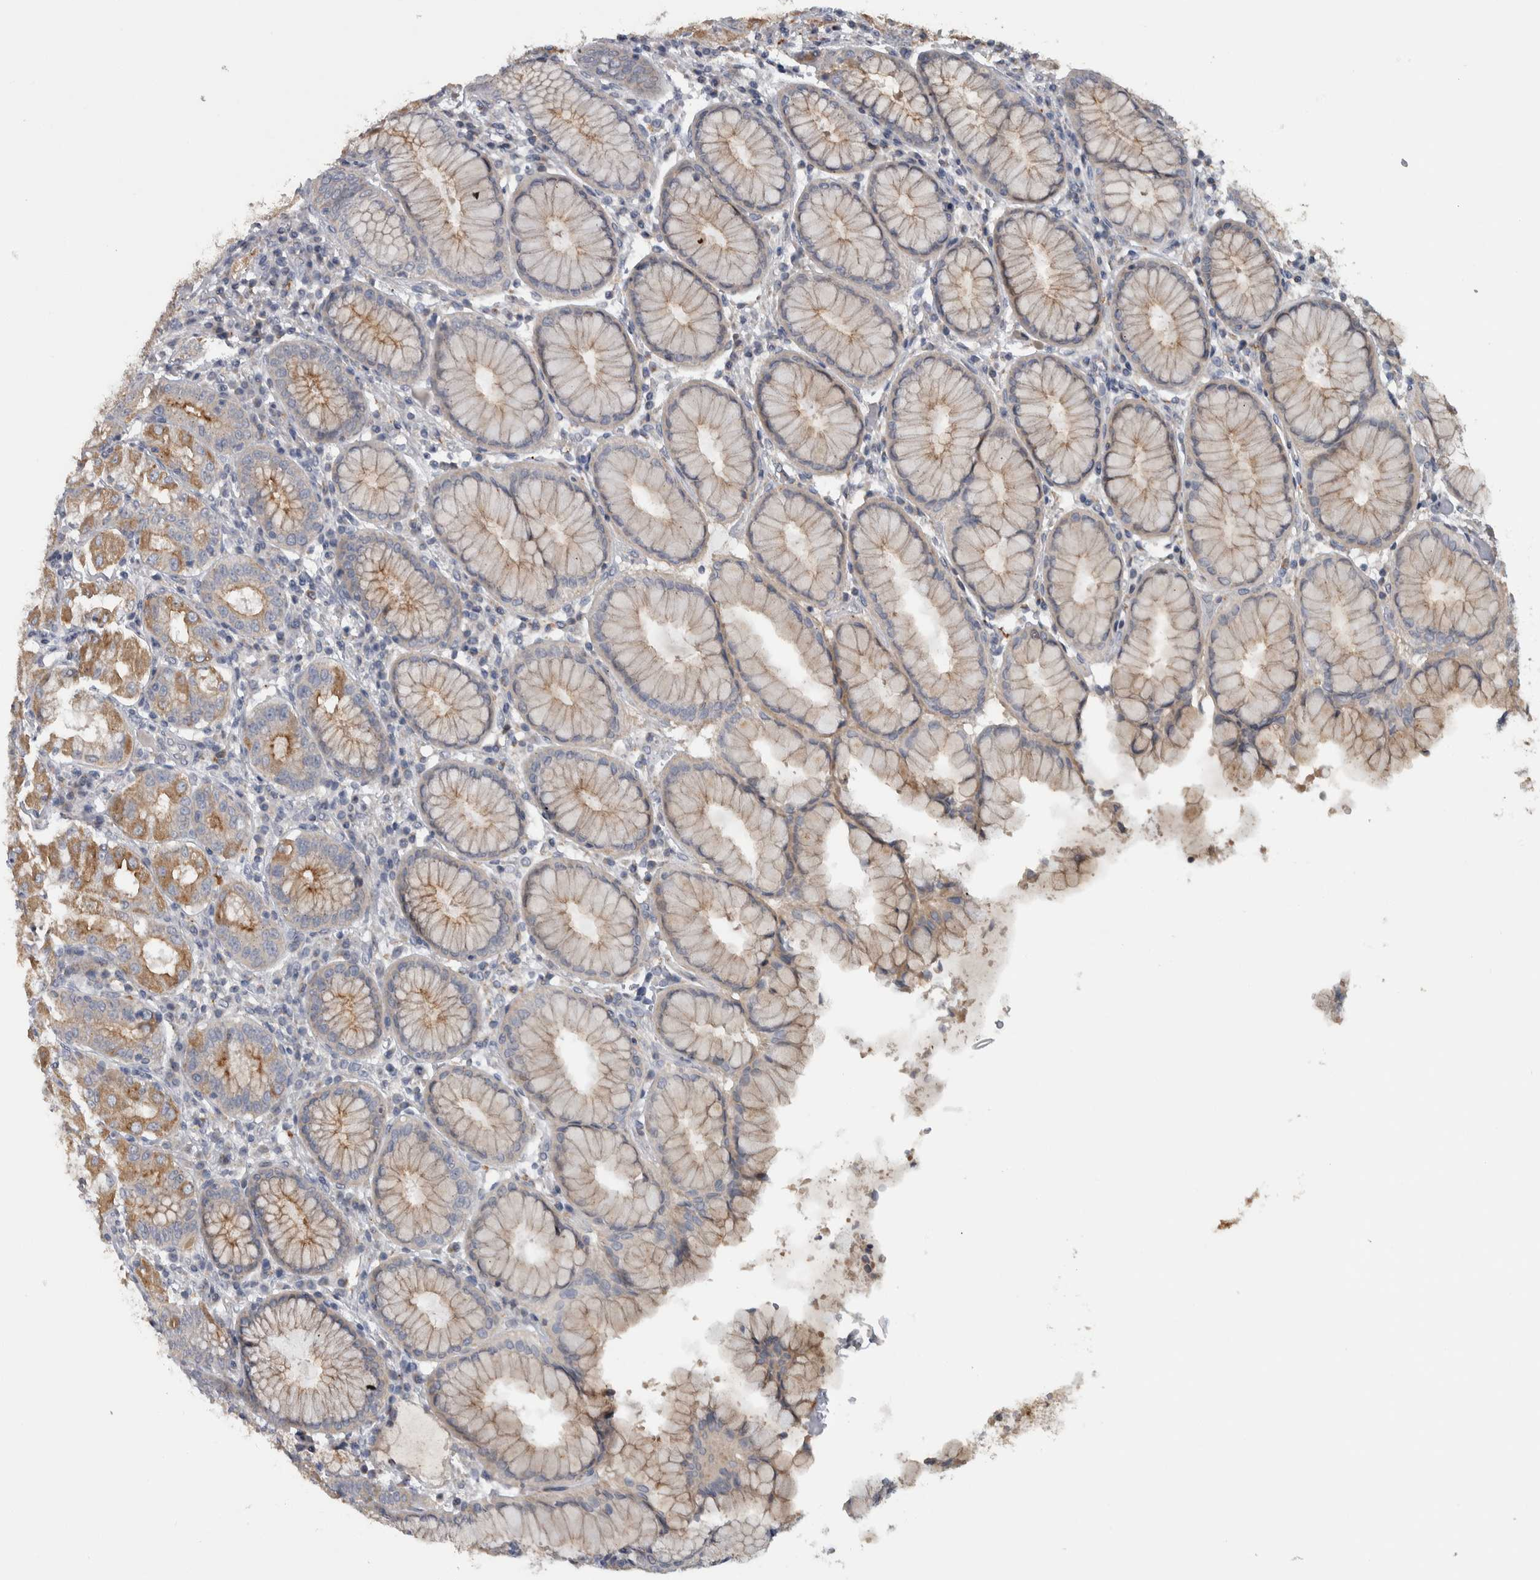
{"staining": {"intensity": "moderate", "quantity": "<25%", "location": "cytoplasmic/membranous"}, "tissue": "stomach", "cell_type": "Glandular cells", "image_type": "normal", "snomed": [{"axis": "morphology", "description": "Normal tissue, NOS"}, {"axis": "topography", "description": "Stomach"}, {"axis": "topography", "description": "Stomach, lower"}], "caption": "Moderate cytoplasmic/membranous expression is seen in approximately <25% of glandular cells in unremarkable stomach.", "gene": "FAM83G", "patient": {"sex": "female", "age": 56}}